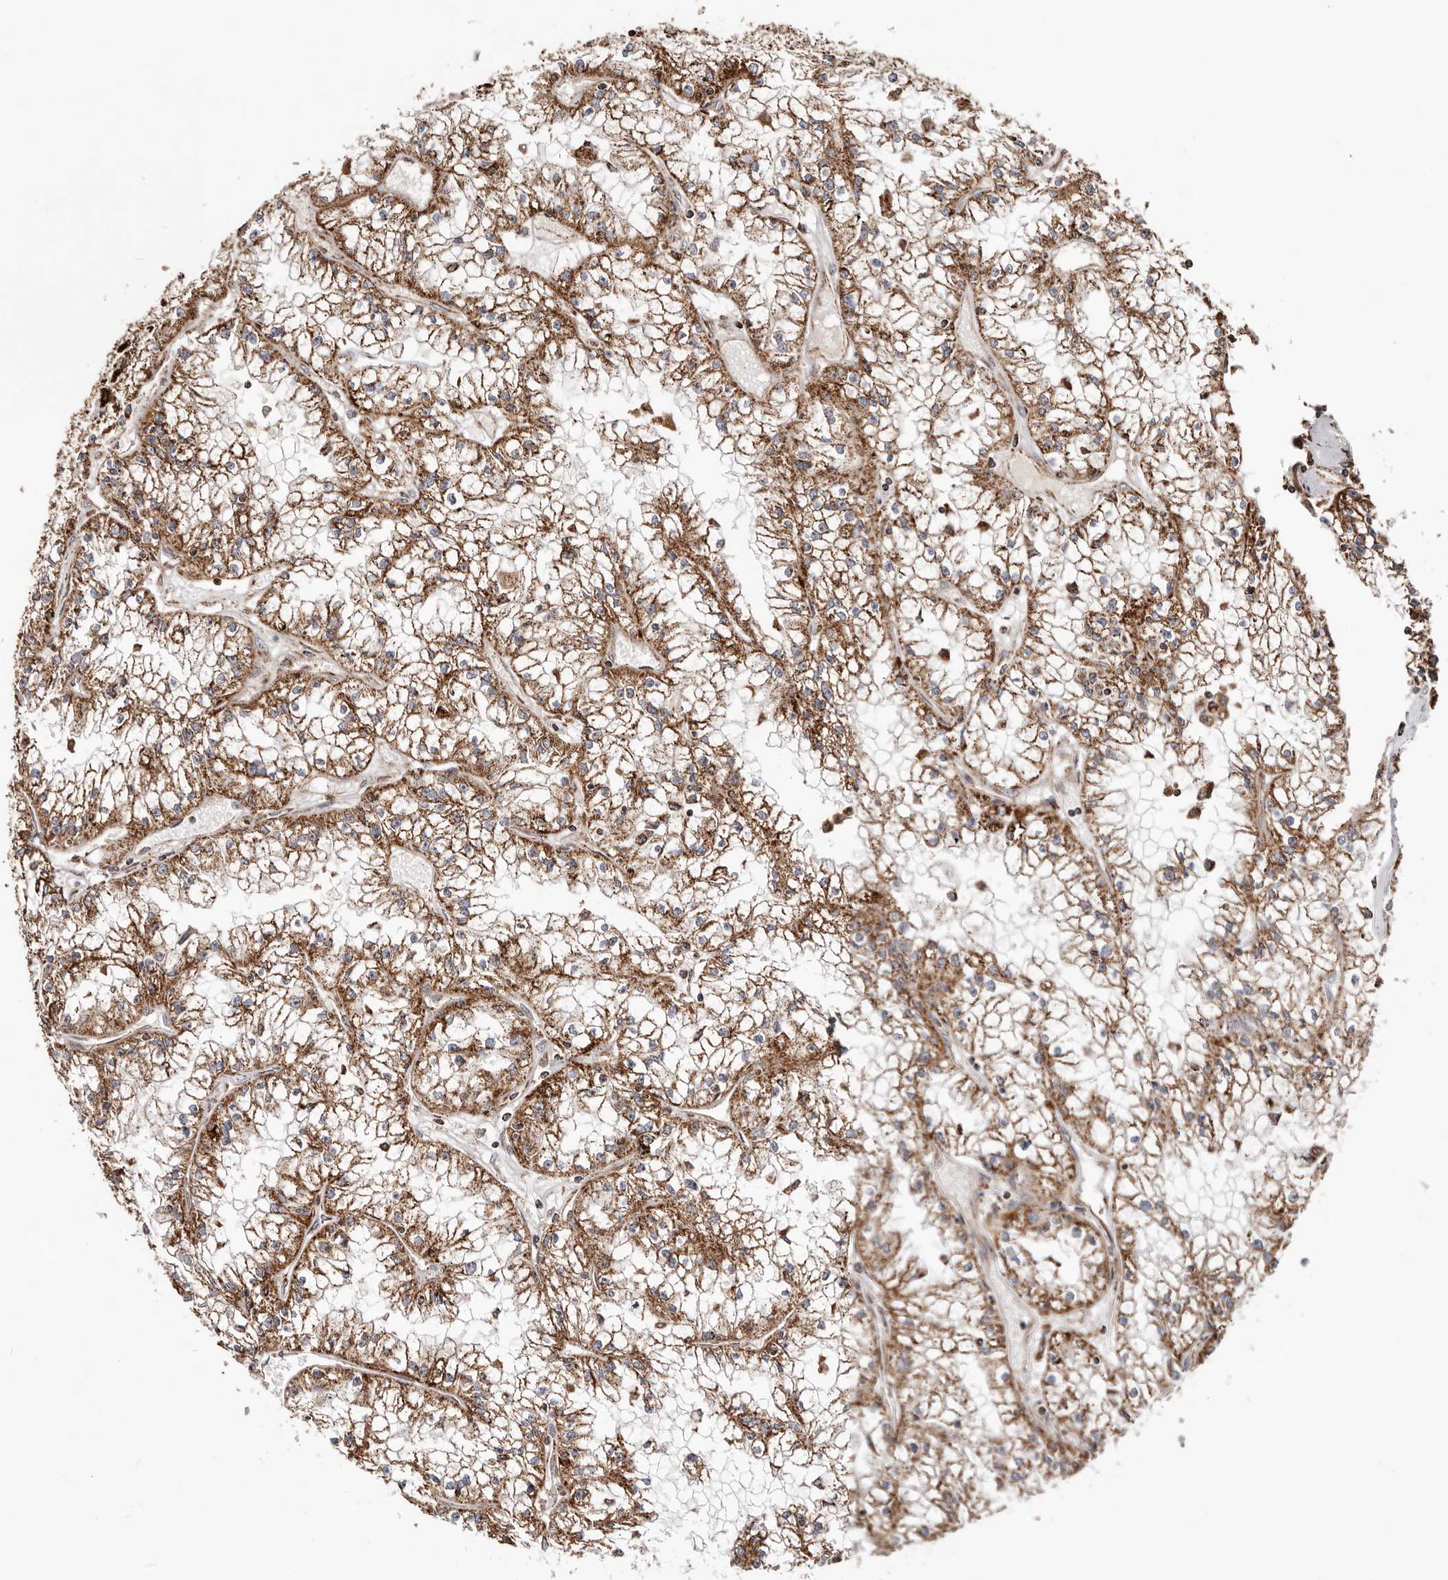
{"staining": {"intensity": "moderate", "quantity": ">75%", "location": "cytoplasmic/membranous"}, "tissue": "renal cancer", "cell_type": "Tumor cells", "image_type": "cancer", "snomed": [{"axis": "morphology", "description": "Adenocarcinoma, NOS"}, {"axis": "topography", "description": "Kidney"}], "caption": "Renal adenocarcinoma was stained to show a protein in brown. There is medium levels of moderate cytoplasmic/membranous expression in about >75% of tumor cells. Ihc stains the protein in brown and the nuclei are stained blue.", "gene": "PRKACB", "patient": {"sex": "male", "age": 56}}